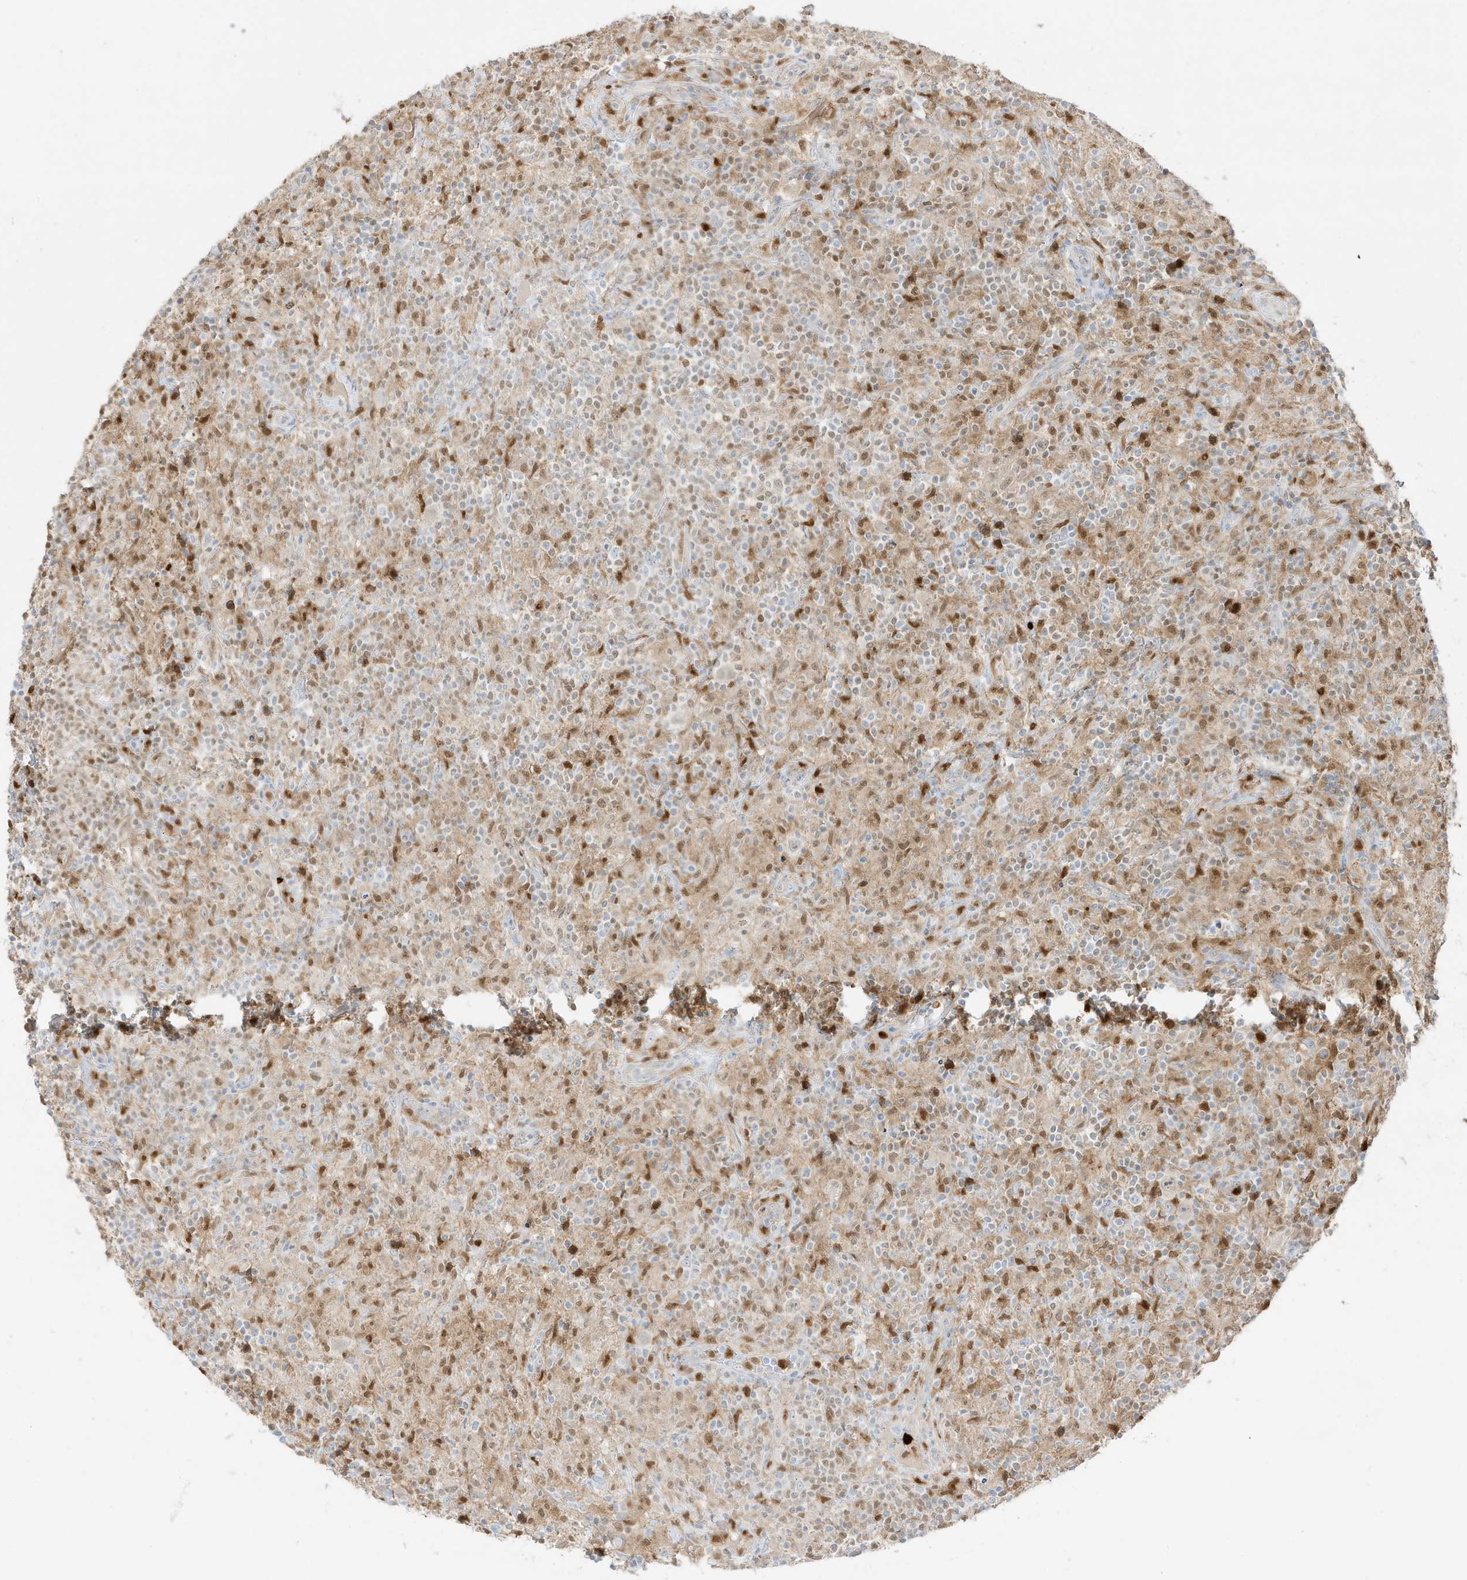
{"staining": {"intensity": "negative", "quantity": "none", "location": "none"}, "tissue": "lymphoma", "cell_type": "Tumor cells", "image_type": "cancer", "snomed": [{"axis": "morphology", "description": "Hodgkin's disease, NOS"}, {"axis": "topography", "description": "Lymph node"}], "caption": "Immunohistochemistry histopathology image of neoplastic tissue: human Hodgkin's disease stained with DAB (3,3'-diaminobenzidine) shows no significant protein staining in tumor cells.", "gene": "GCA", "patient": {"sex": "male", "age": 70}}